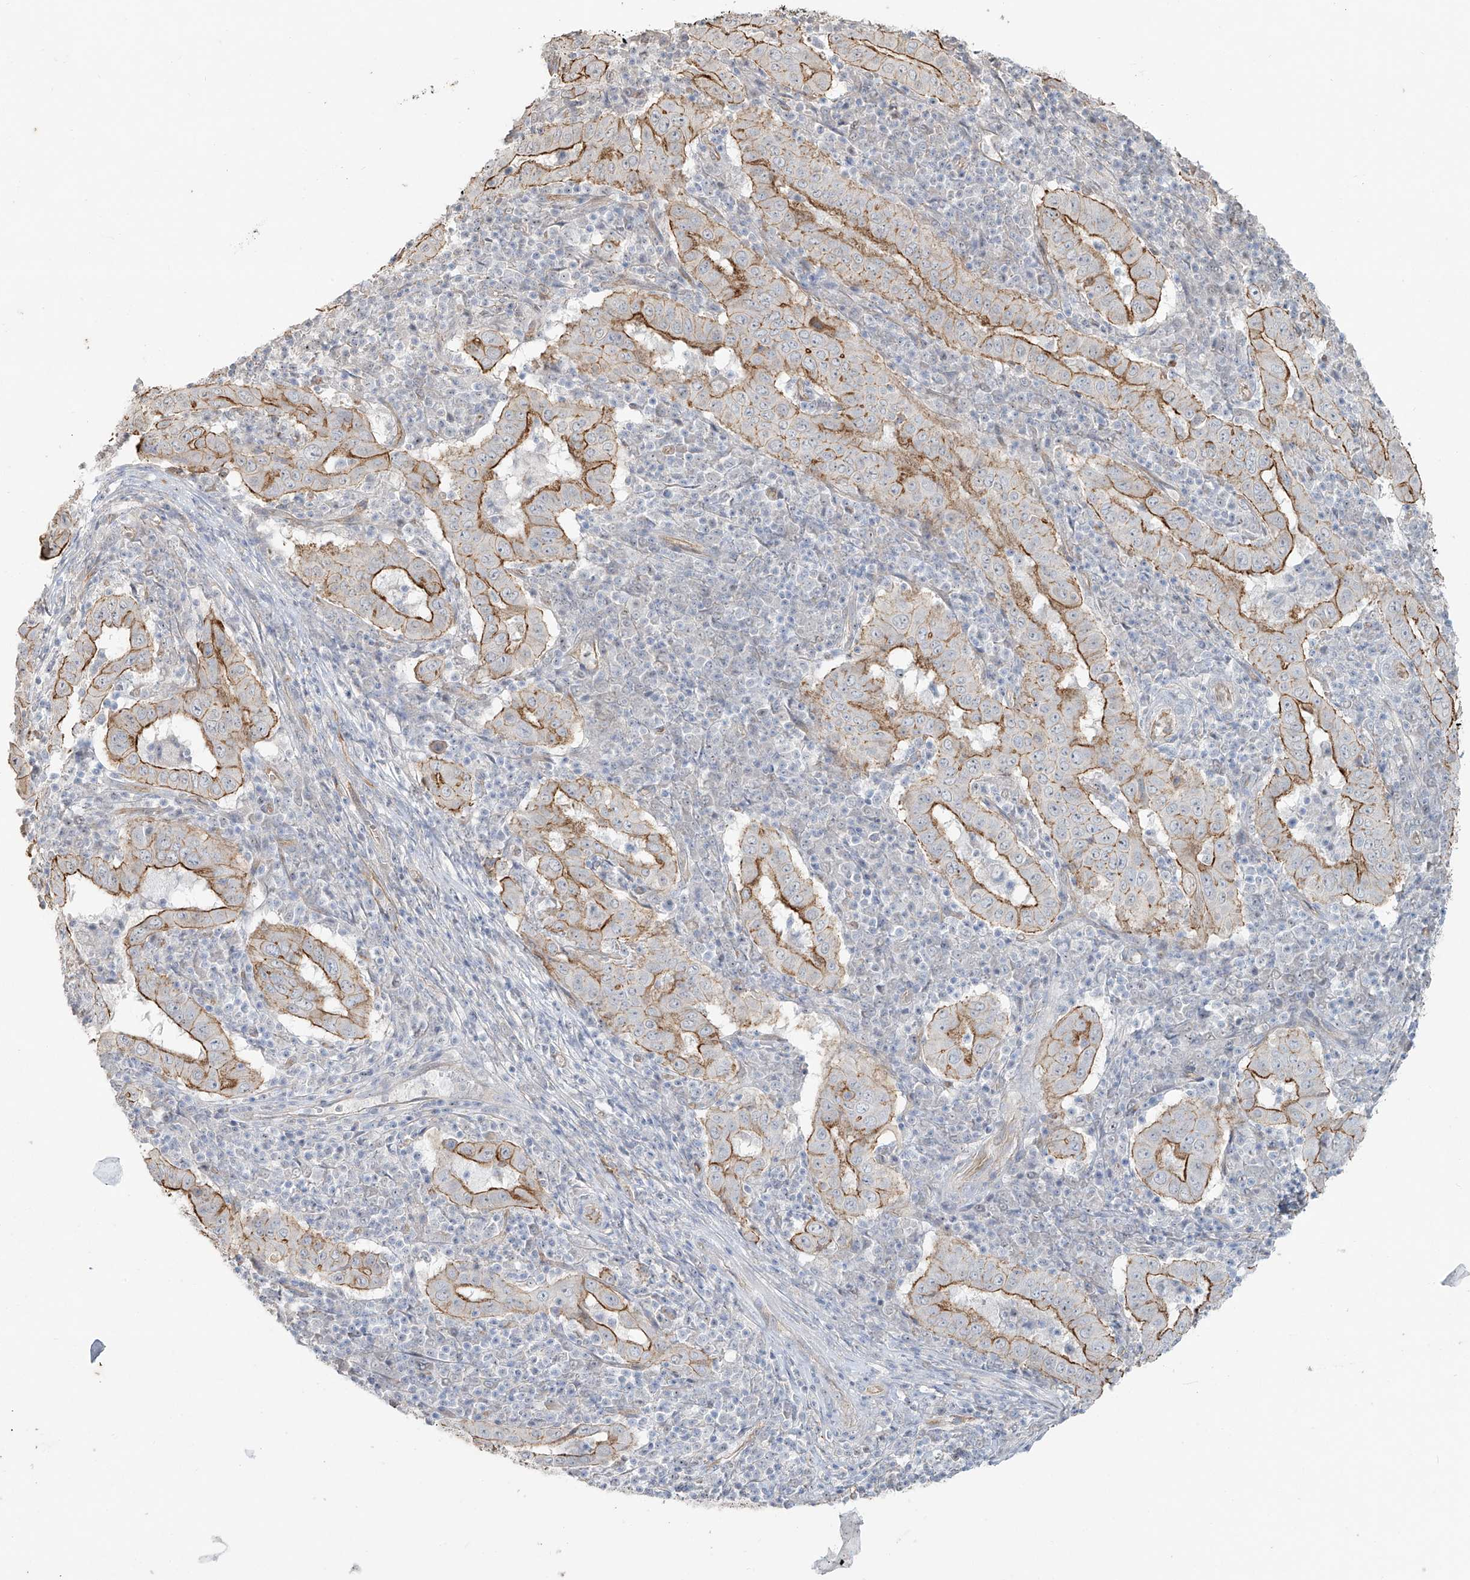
{"staining": {"intensity": "strong", "quantity": "25%-75%", "location": "cytoplasmic/membranous"}, "tissue": "pancreatic cancer", "cell_type": "Tumor cells", "image_type": "cancer", "snomed": [{"axis": "morphology", "description": "Adenocarcinoma, NOS"}, {"axis": "topography", "description": "Pancreas"}], "caption": "Pancreatic cancer (adenocarcinoma) was stained to show a protein in brown. There is high levels of strong cytoplasmic/membranous expression in approximately 25%-75% of tumor cells. The staining was performed using DAB, with brown indicating positive protein expression. Nuclei are stained blue with hematoxylin.", "gene": "TUBE1", "patient": {"sex": "male", "age": 63}}